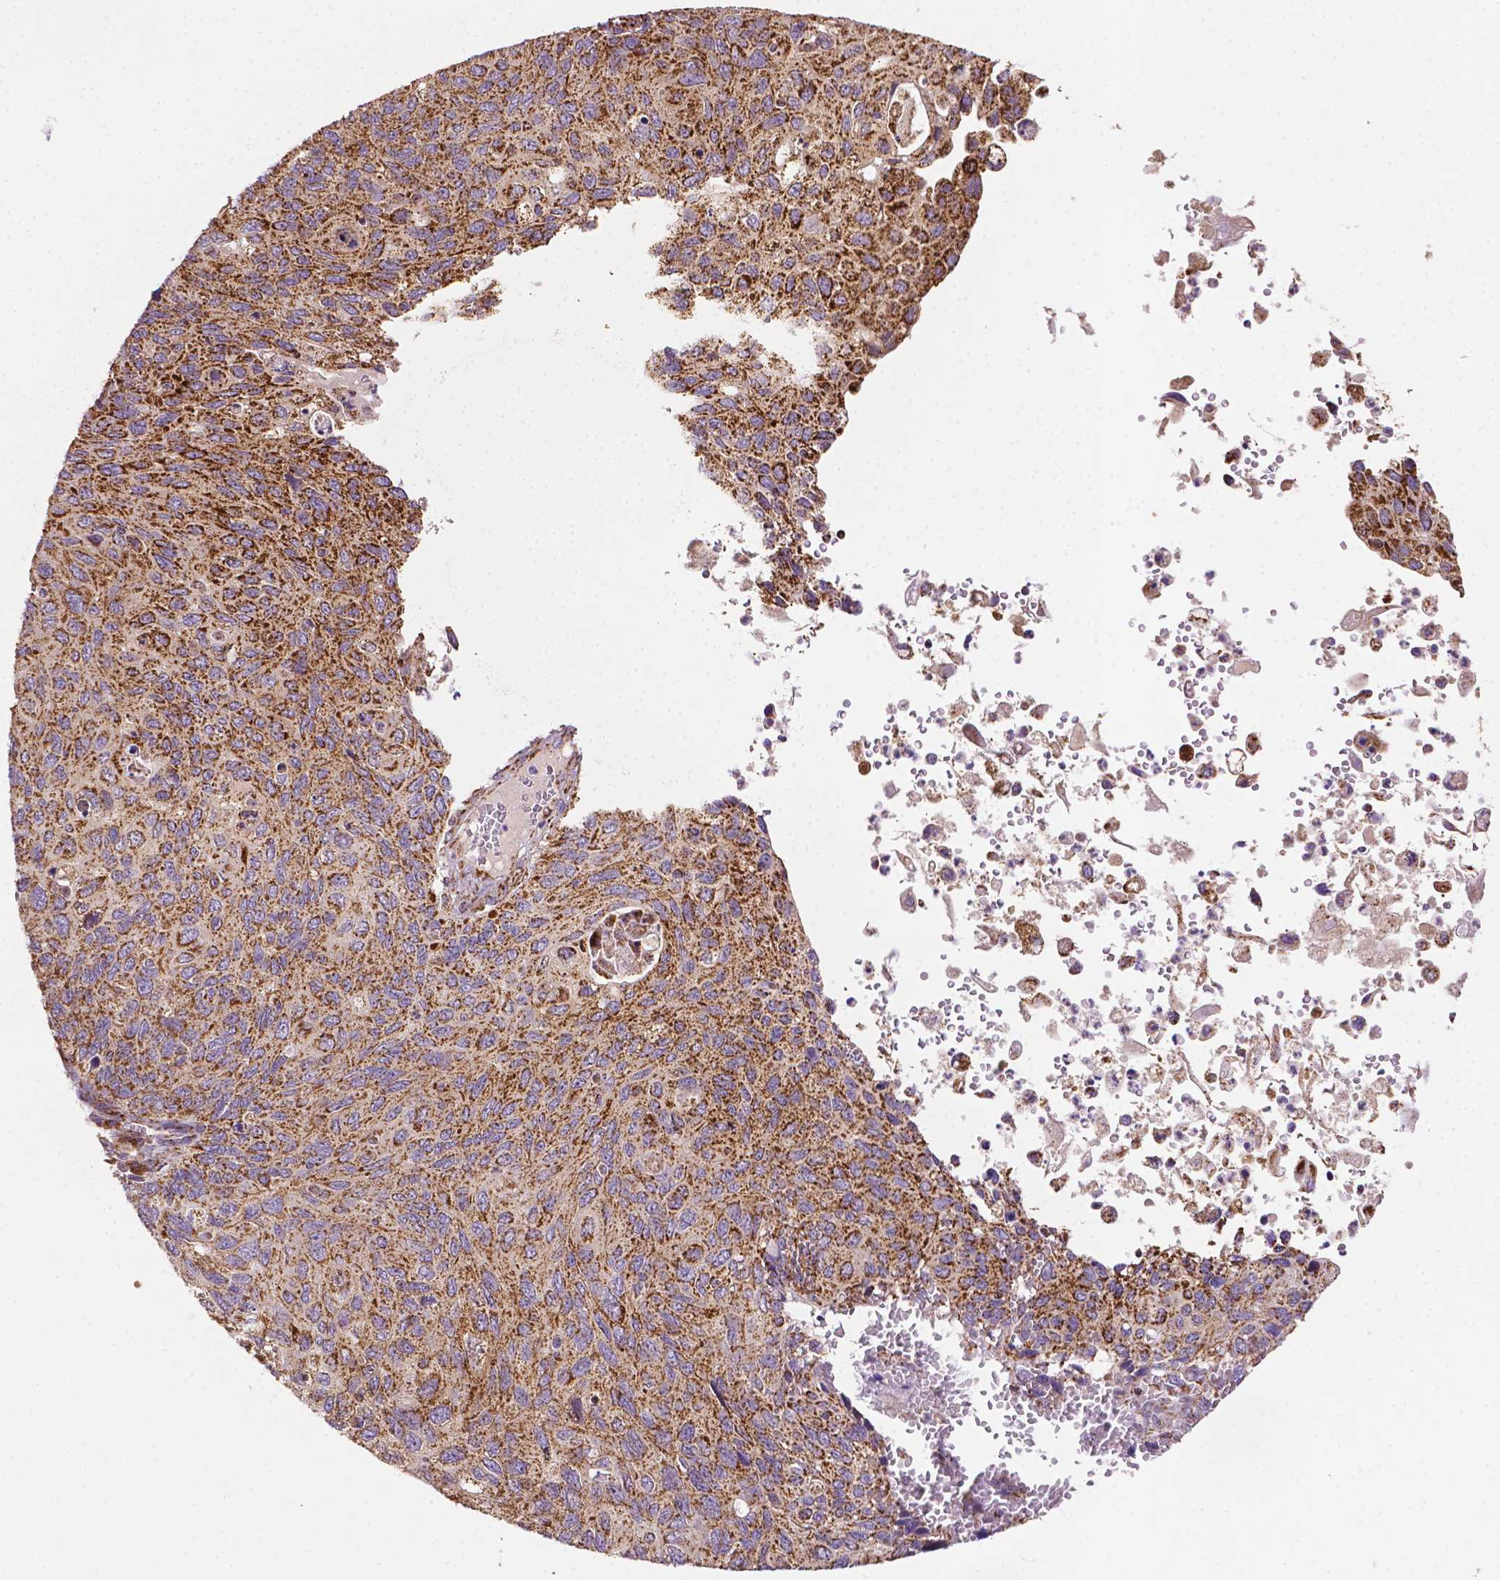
{"staining": {"intensity": "strong", "quantity": ">75%", "location": "cytoplasmic/membranous"}, "tissue": "cervical cancer", "cell_type": "Tumor cells", "image_type": "cancer", "snomed": [{"axis": "morphology", "description": "Squamous cell carcinoma, NOS"}, {"axis": "topography", "description": "Cervix"}], "caption": "Strong cytoplasmic/membranous protein expression is identified in approximately >75% of tumor cells in cervical cancer (squamous cell carcinoma). (Stains: DAB (3,3'-diaminobenzidine) in brown, nuclei in blue, Microscopy: brightfield microscopy at high magnification).", "gene": "ILVBL", "patient": {"sex": "female", "age": 70}}